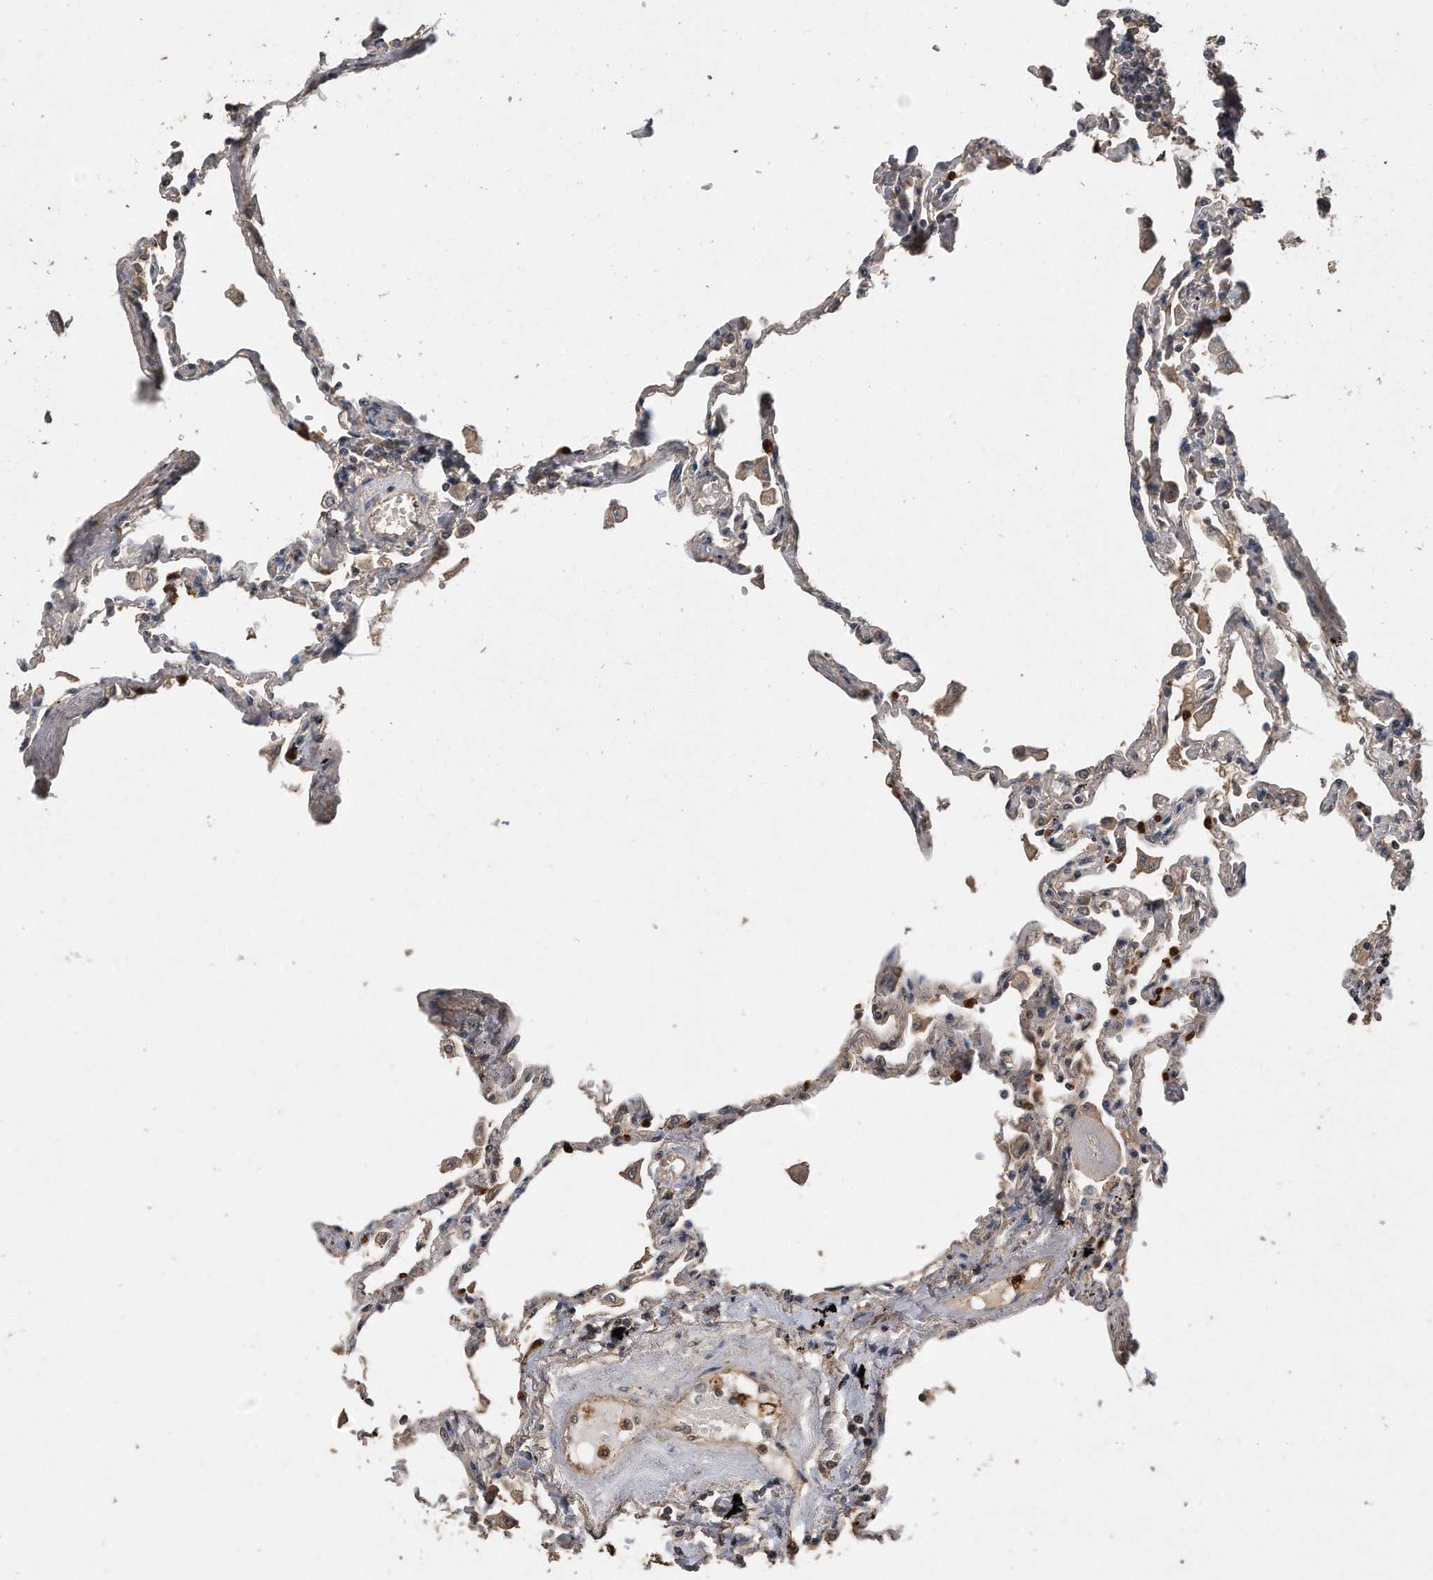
{"staining": {"intensity": "moderate", "quantity": "<25%", "location": "cytoplasmic/membranous,nuclear"}, "tissue": "lung", "cell_type": "Alveolar cells", "image_type": "normal", "snomed": [{"axis": "morphology", "description": "Normal tissue, NOS"}, {"axis": "topography", "description": "Lung"}], "caption": "About <25% of alveolar cells in benign lung exhibit moderate cytoplasmic/membranous,nuclear protein expression as visualized by brown immunohistochemical staining.", "gene": "PELO", "patient": {"sex": "female", "age": 67}}